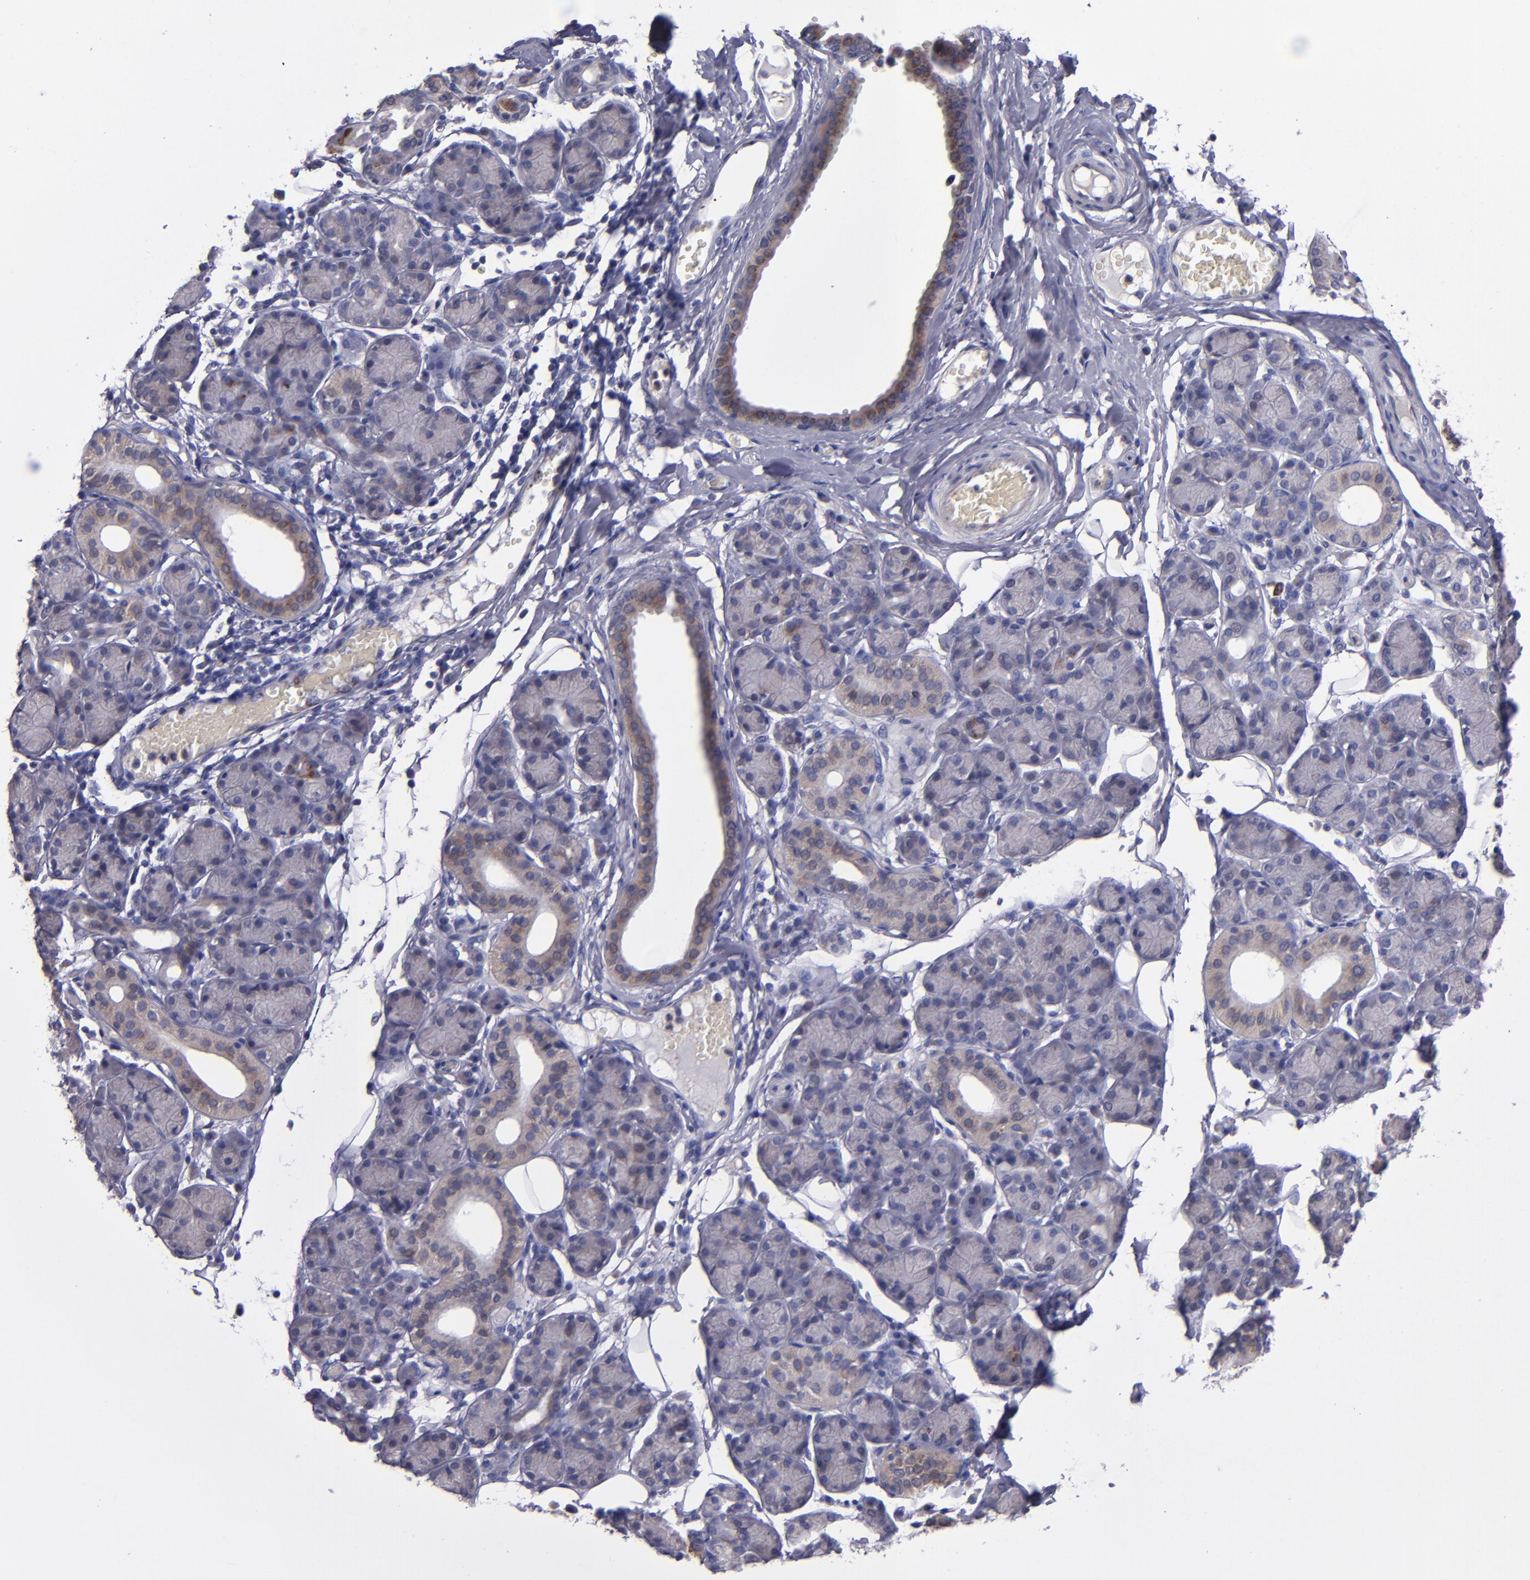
{"staining": {"intensity": "moderate", "quantity": "<25%", "location": "cytoplasmic/membranous"}, "tissue": "salivary gland", "cell_type": "Glandular cells", "image_type": "normal", "snomed": [{"axis": "morphology", "description": "Normal tissue, NOS"}, {"axis": "topography", "description": "Salivary gland"}], "caption": "Protein expression by IHC shows moderate cytoplasmic/membranous expression in about <25% of glandular cells in normal salivary gland. (DAB (3,3'-diaminobenzidine) = brown stain, brightfield microscopy at high magnification).", "gene": "RAB41", "patient": {"sex": "male", "age": 54}}